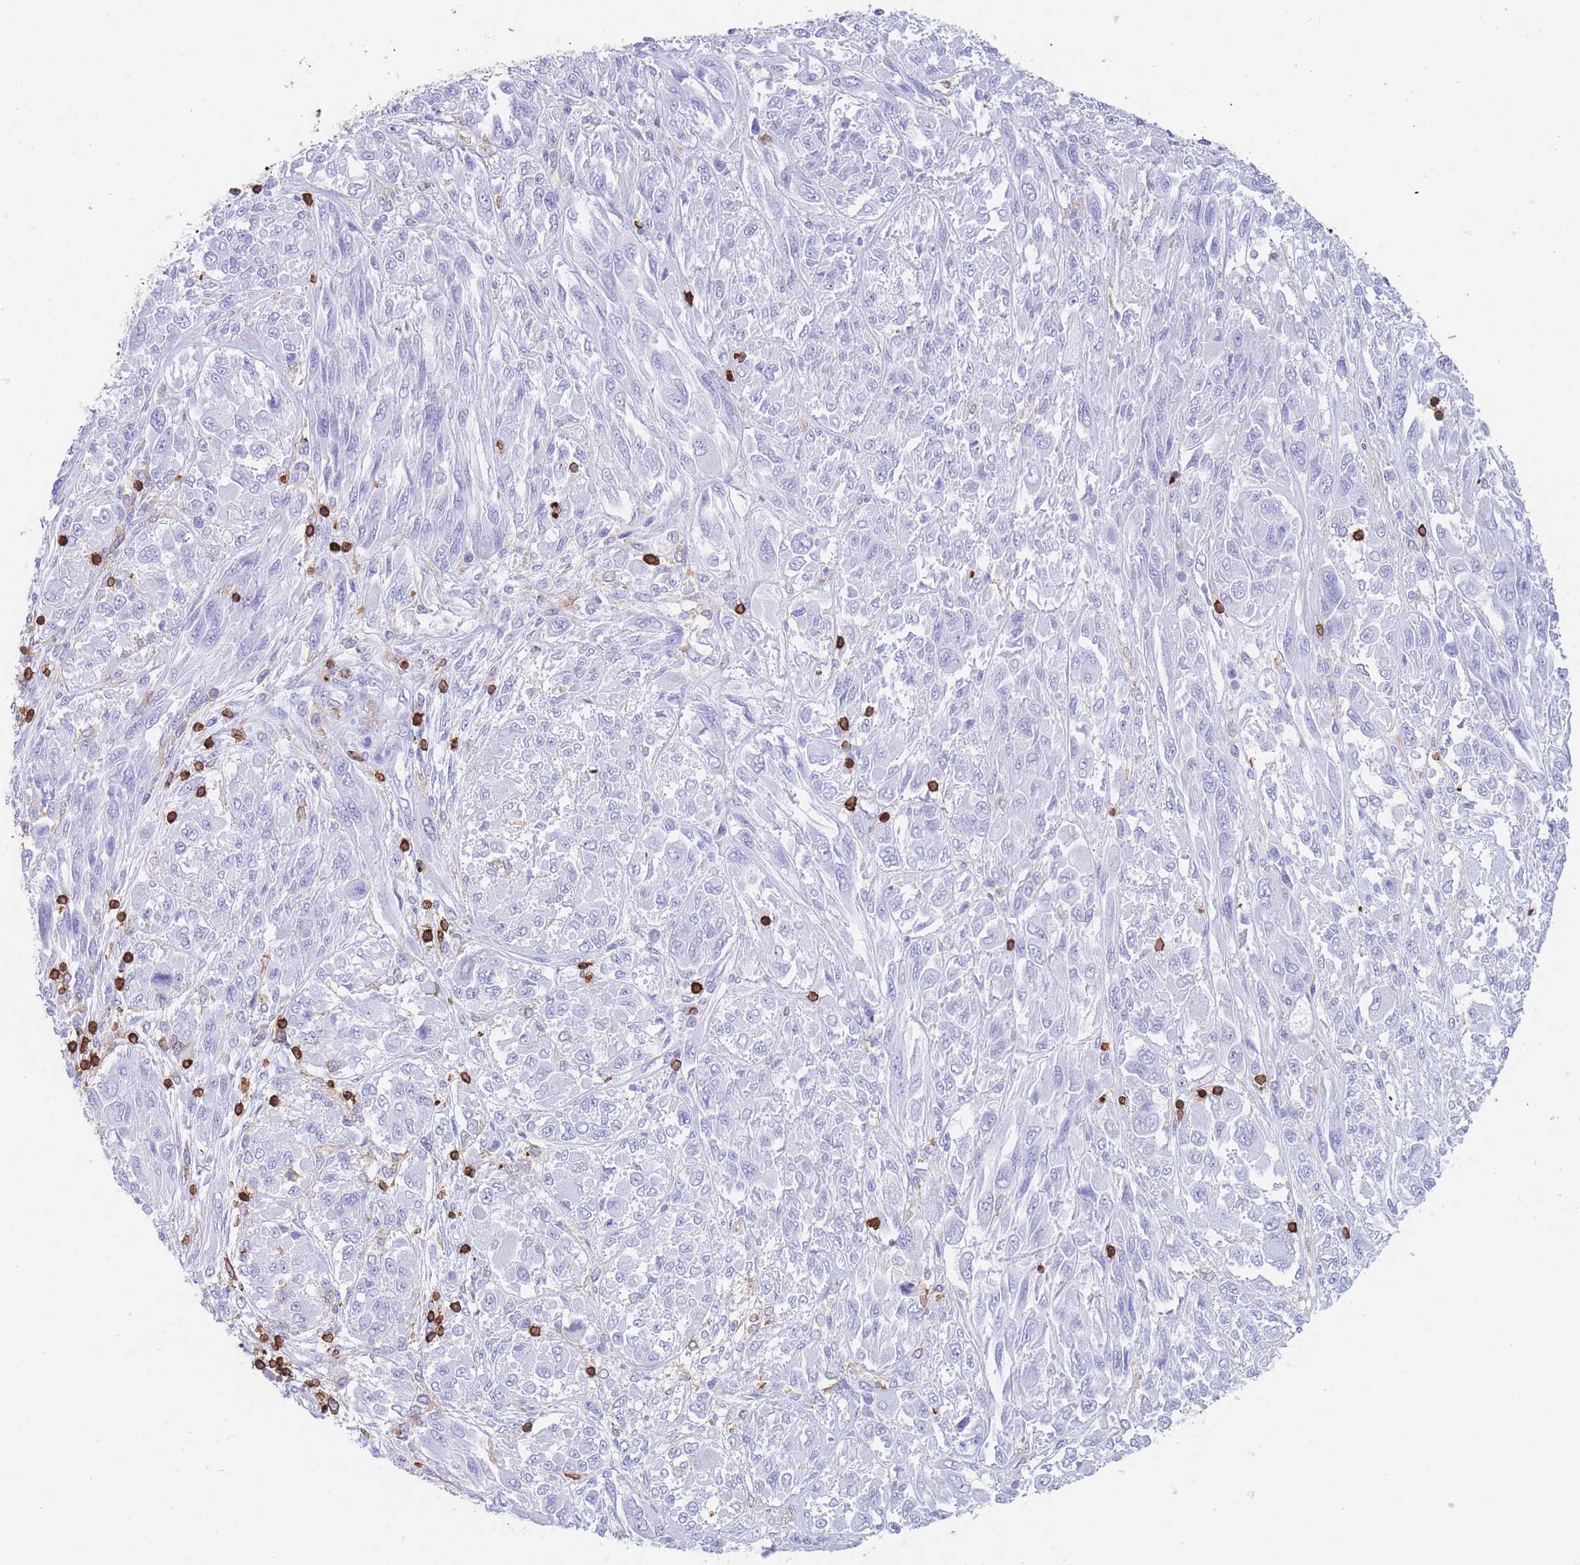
{"staining": {"intensity": "negative", "quantity": "none", "location": "none"}, "tissue": "melanoma", "cell_type": "Tumor cells", "image_type": "cancer", "snomed": [{"axis": "morphology", "description": "Malignant melanoma, NOS"}, {"axis": "topography", "description": "Skin"}], "caption": "DAB immunohistochemical staining of human malignant melanoma reveals no significant staining in tumor cells.", "gene": "CORO1A", "patient": {"sex": "female", "age": 91}}